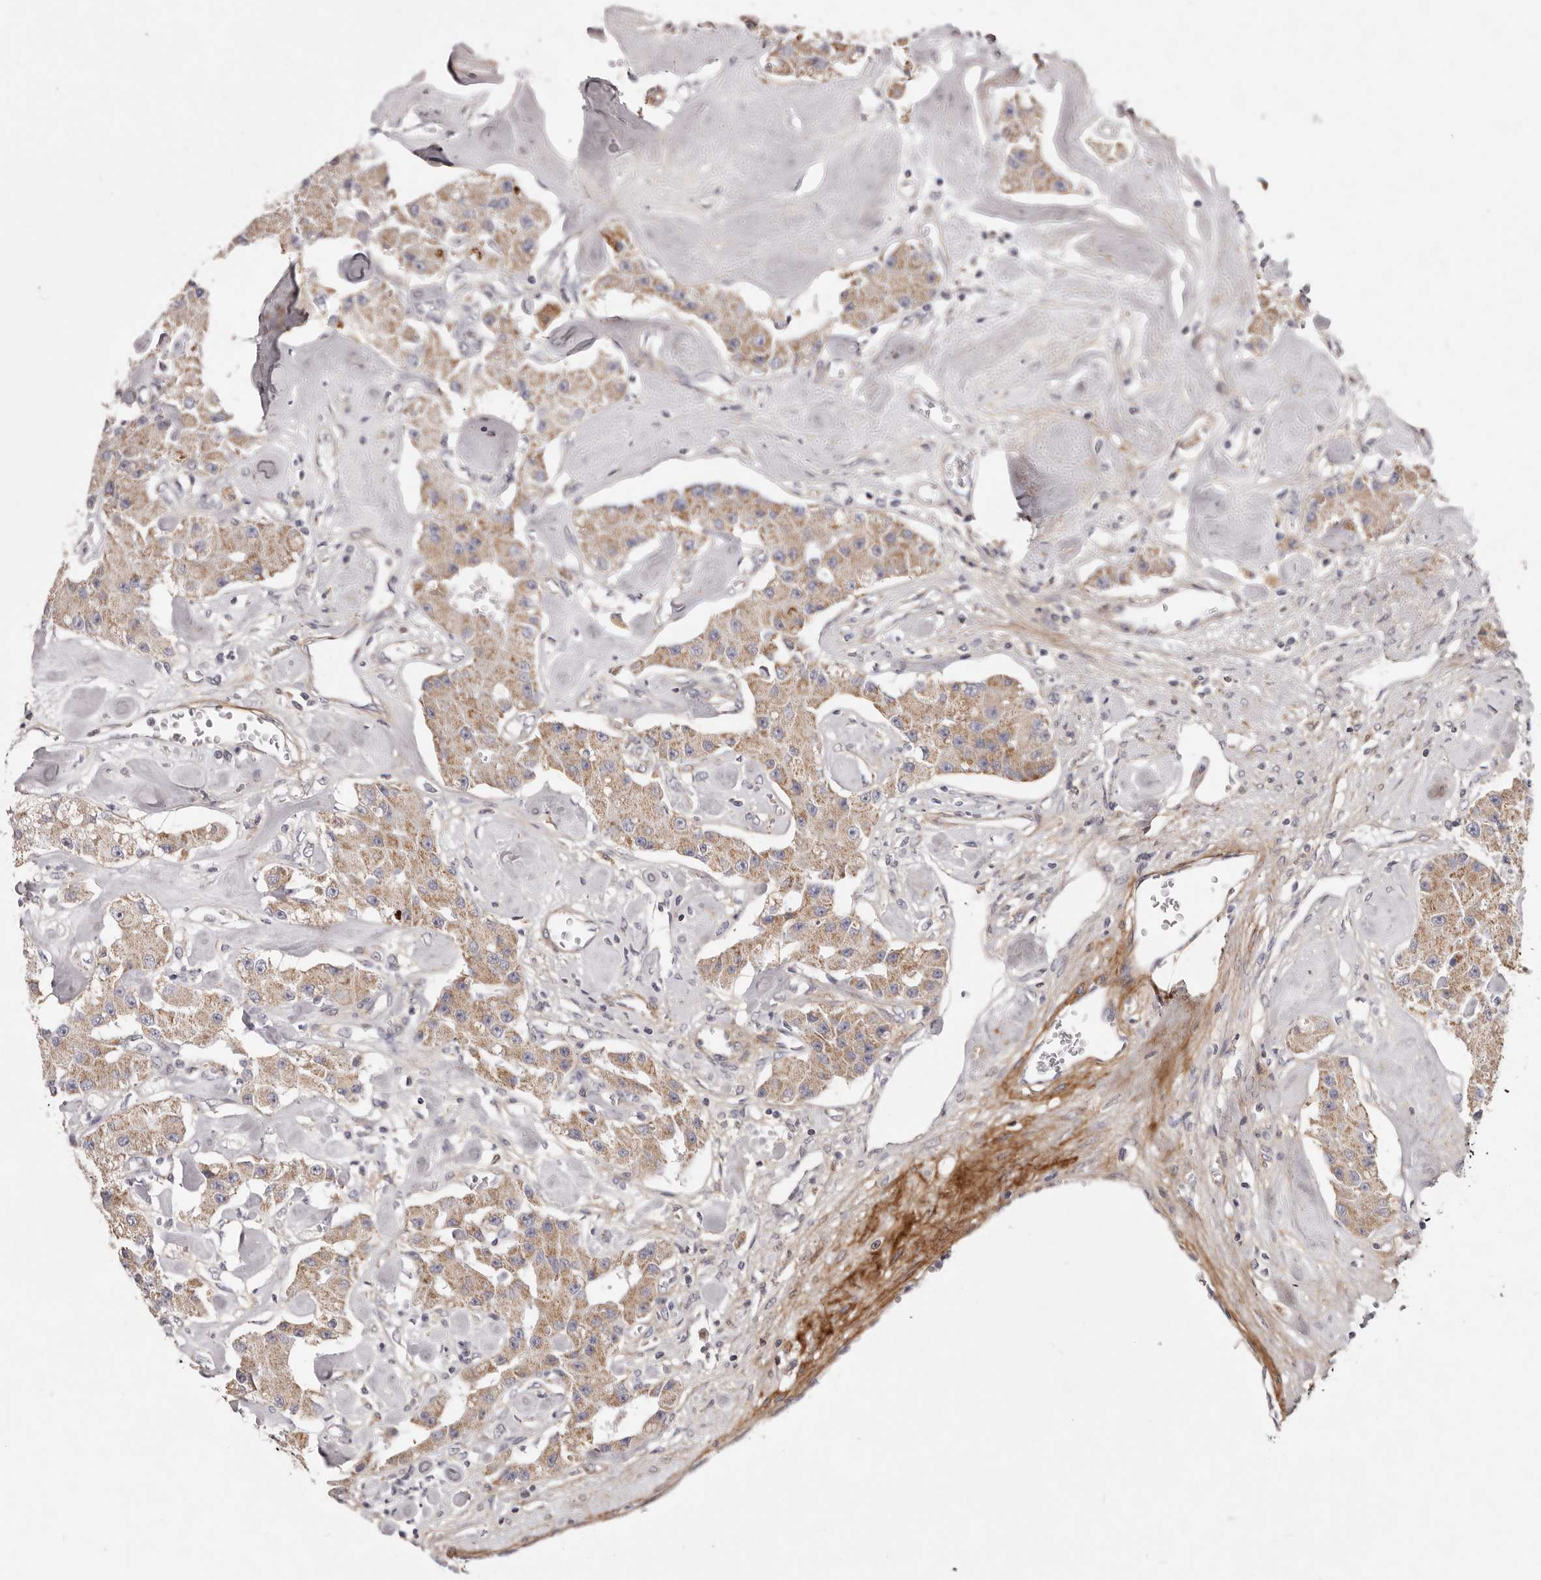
{"staining": {"intensity": "weak", "quantity": ">75%", "location": "cytoplasmic/membranous"}, "tissue": "carcinoid", "cell_type": "Tumor cells", "image_type": "cancer", "snomed": [{"axis": "morphology", "description": "Carcinoid, malignant, NOS"}, {"axis": "topography", "description": "Pancreas"}], "caption": "Immunohistochemistry (IHC) image of human carcinoid stained for a protein (brown), which reveals low levels of weak cytoplasmic/membranous staining in approximately >75% of tumor cells.", "gene": "MRPS10", "patient": {"sex": "male", "age": 41}}